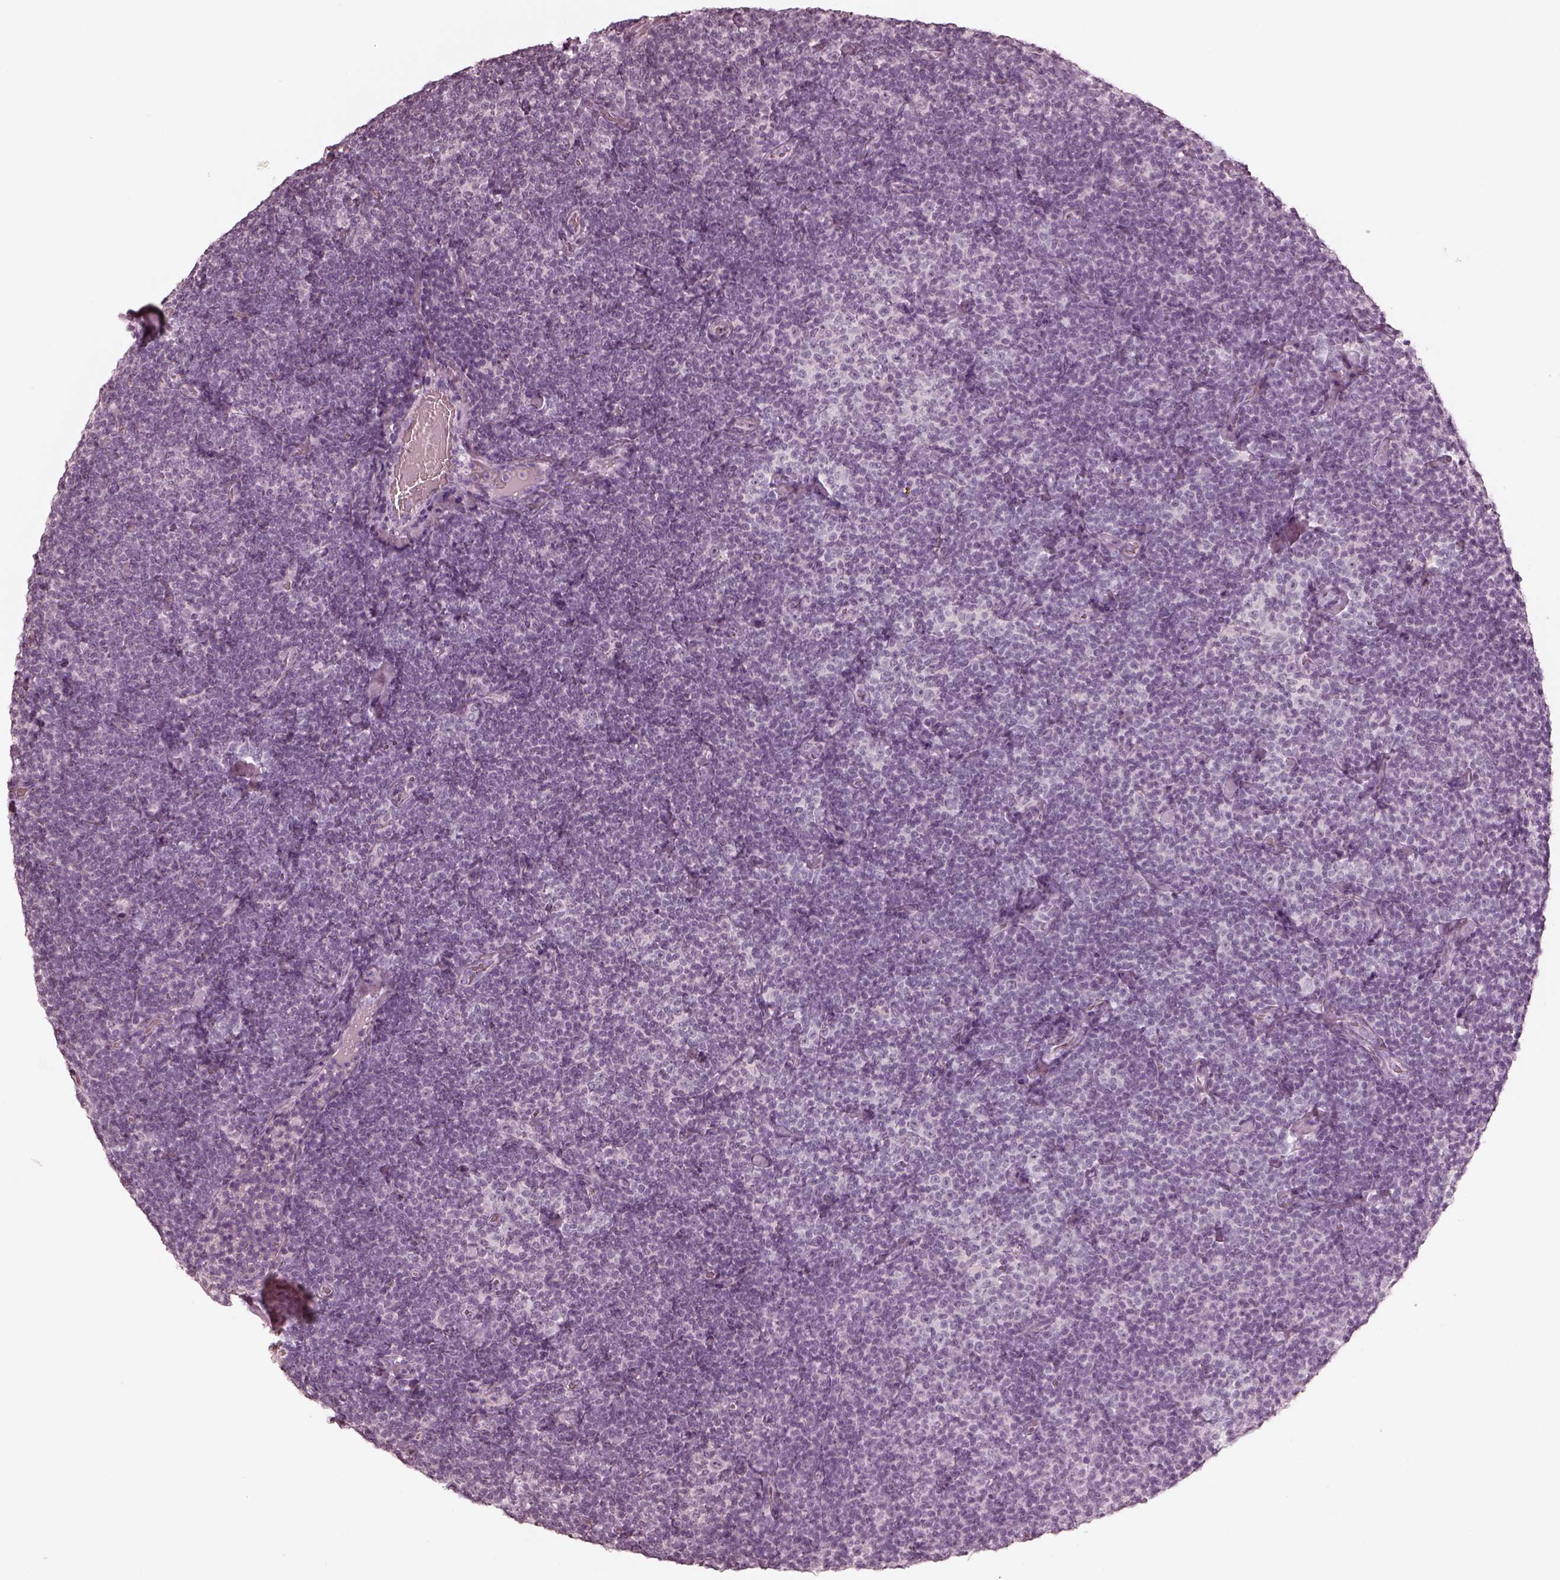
{"staining": {"intensity": "negative", "quantity": "none", "location": "none"}, "tissue": "lymphoma", "cell_type": "Tumor cells", "image_type": "cancer", "snomed": [{"axis": "morphology", "description": "Malignant lymphoma, non-Hodgkin's type, Low grade"}, {"axis": "topography", "description": "Lymph node"}], "caption": "An immunohistochemistry micrograph of lymphoma is shown. There is no staining in tumor cells of lymphoma.", "gene": "CALR3", "patient": {"sex": "male", "age": 81}}